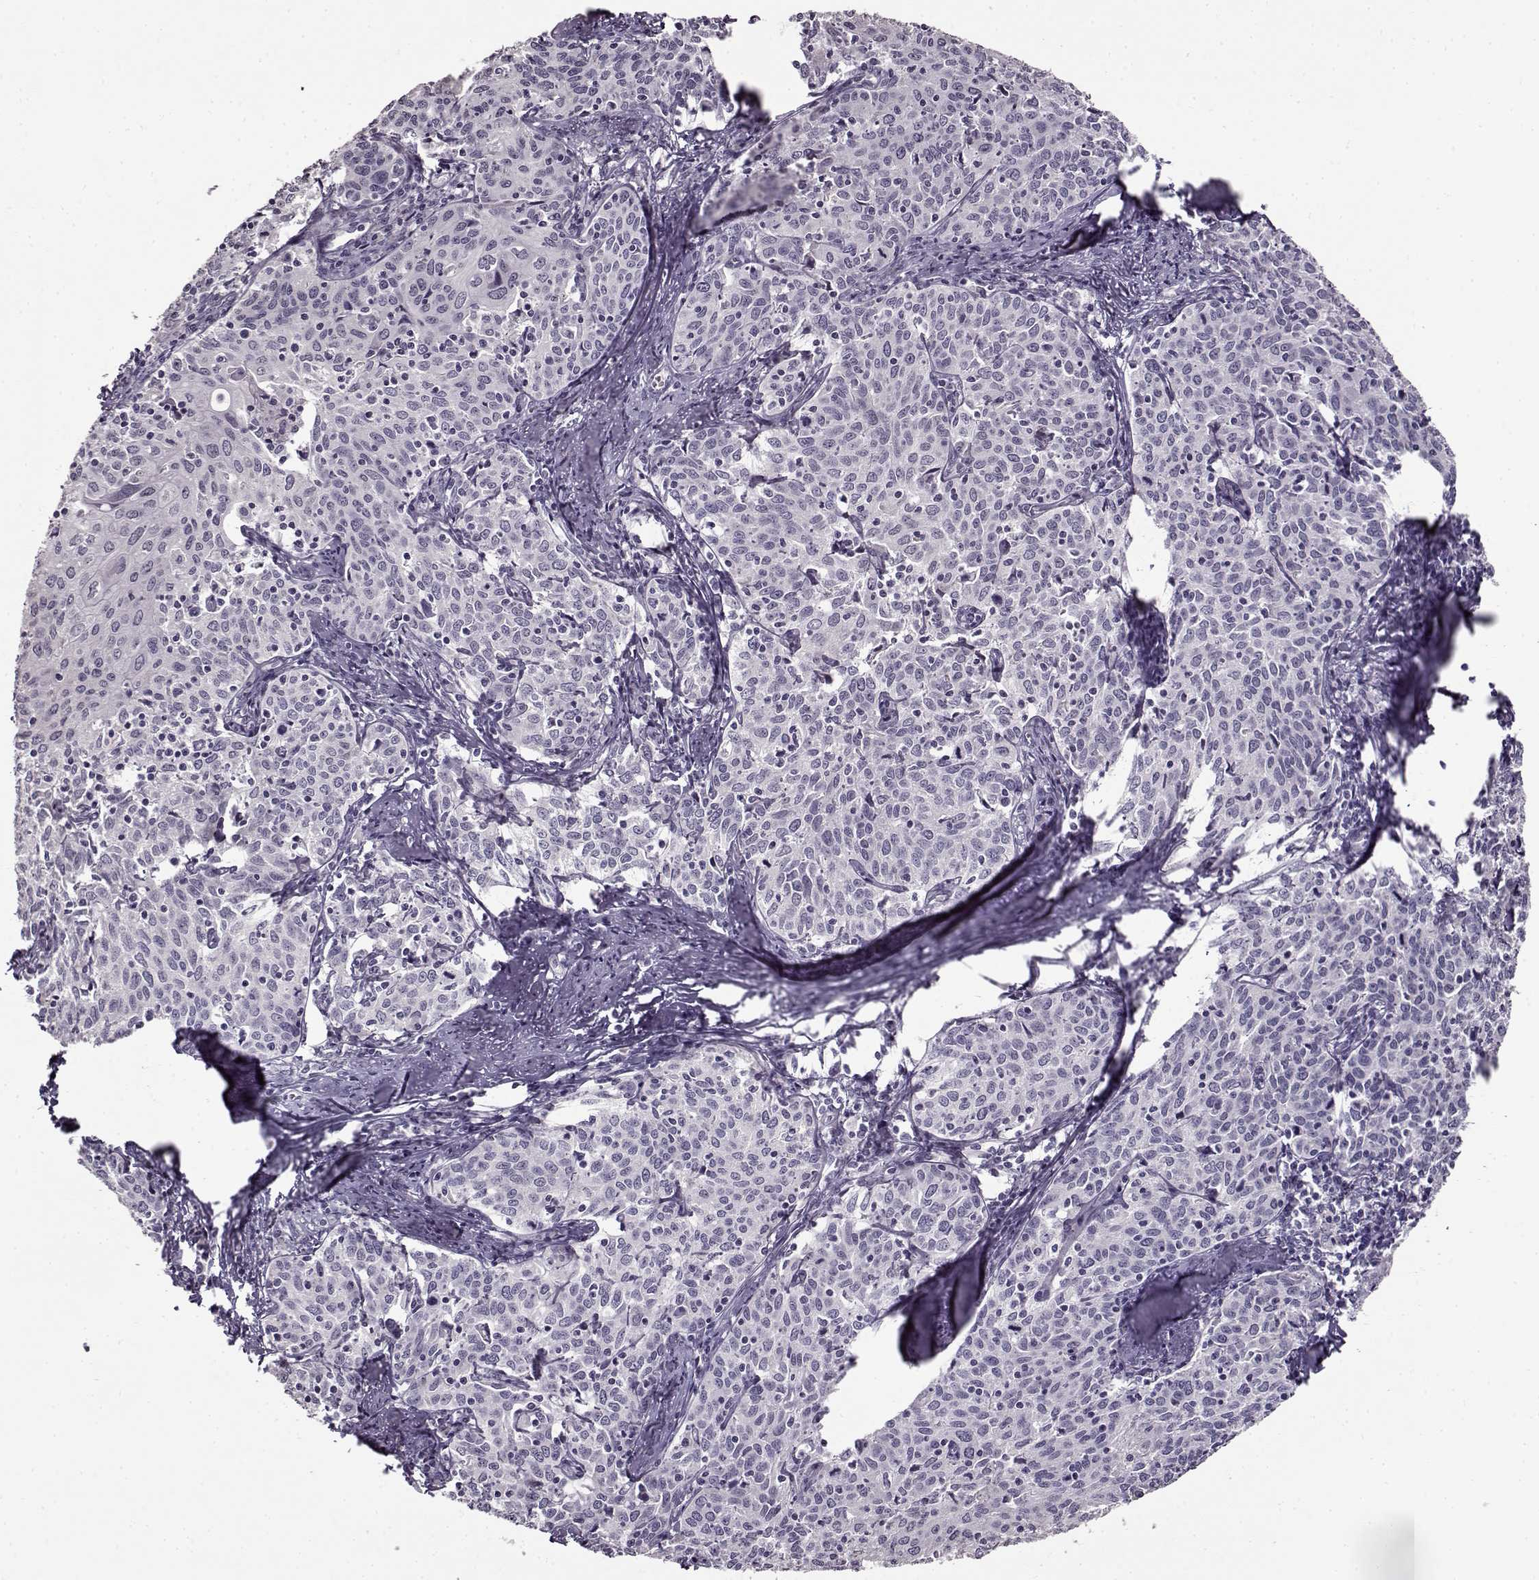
{"staining": {"intensity": "negative", "quantity": "none", "location": "none"}, "tissue": "cervical cancer", "cell_type": "Tumor cells", "image_type": "cancer", "snomed": [{"axis": "morphology", "description": "Squamous cell carcinoma, NOS"}, {"axis": "topography", "description": "Cervix"}], "caption": "IHC of cervical cancer (squamous cell carcinoma) shows no staining in tumor cells.", "gene": "FSHB", "patient": {"sex": "female", "age": 62}}